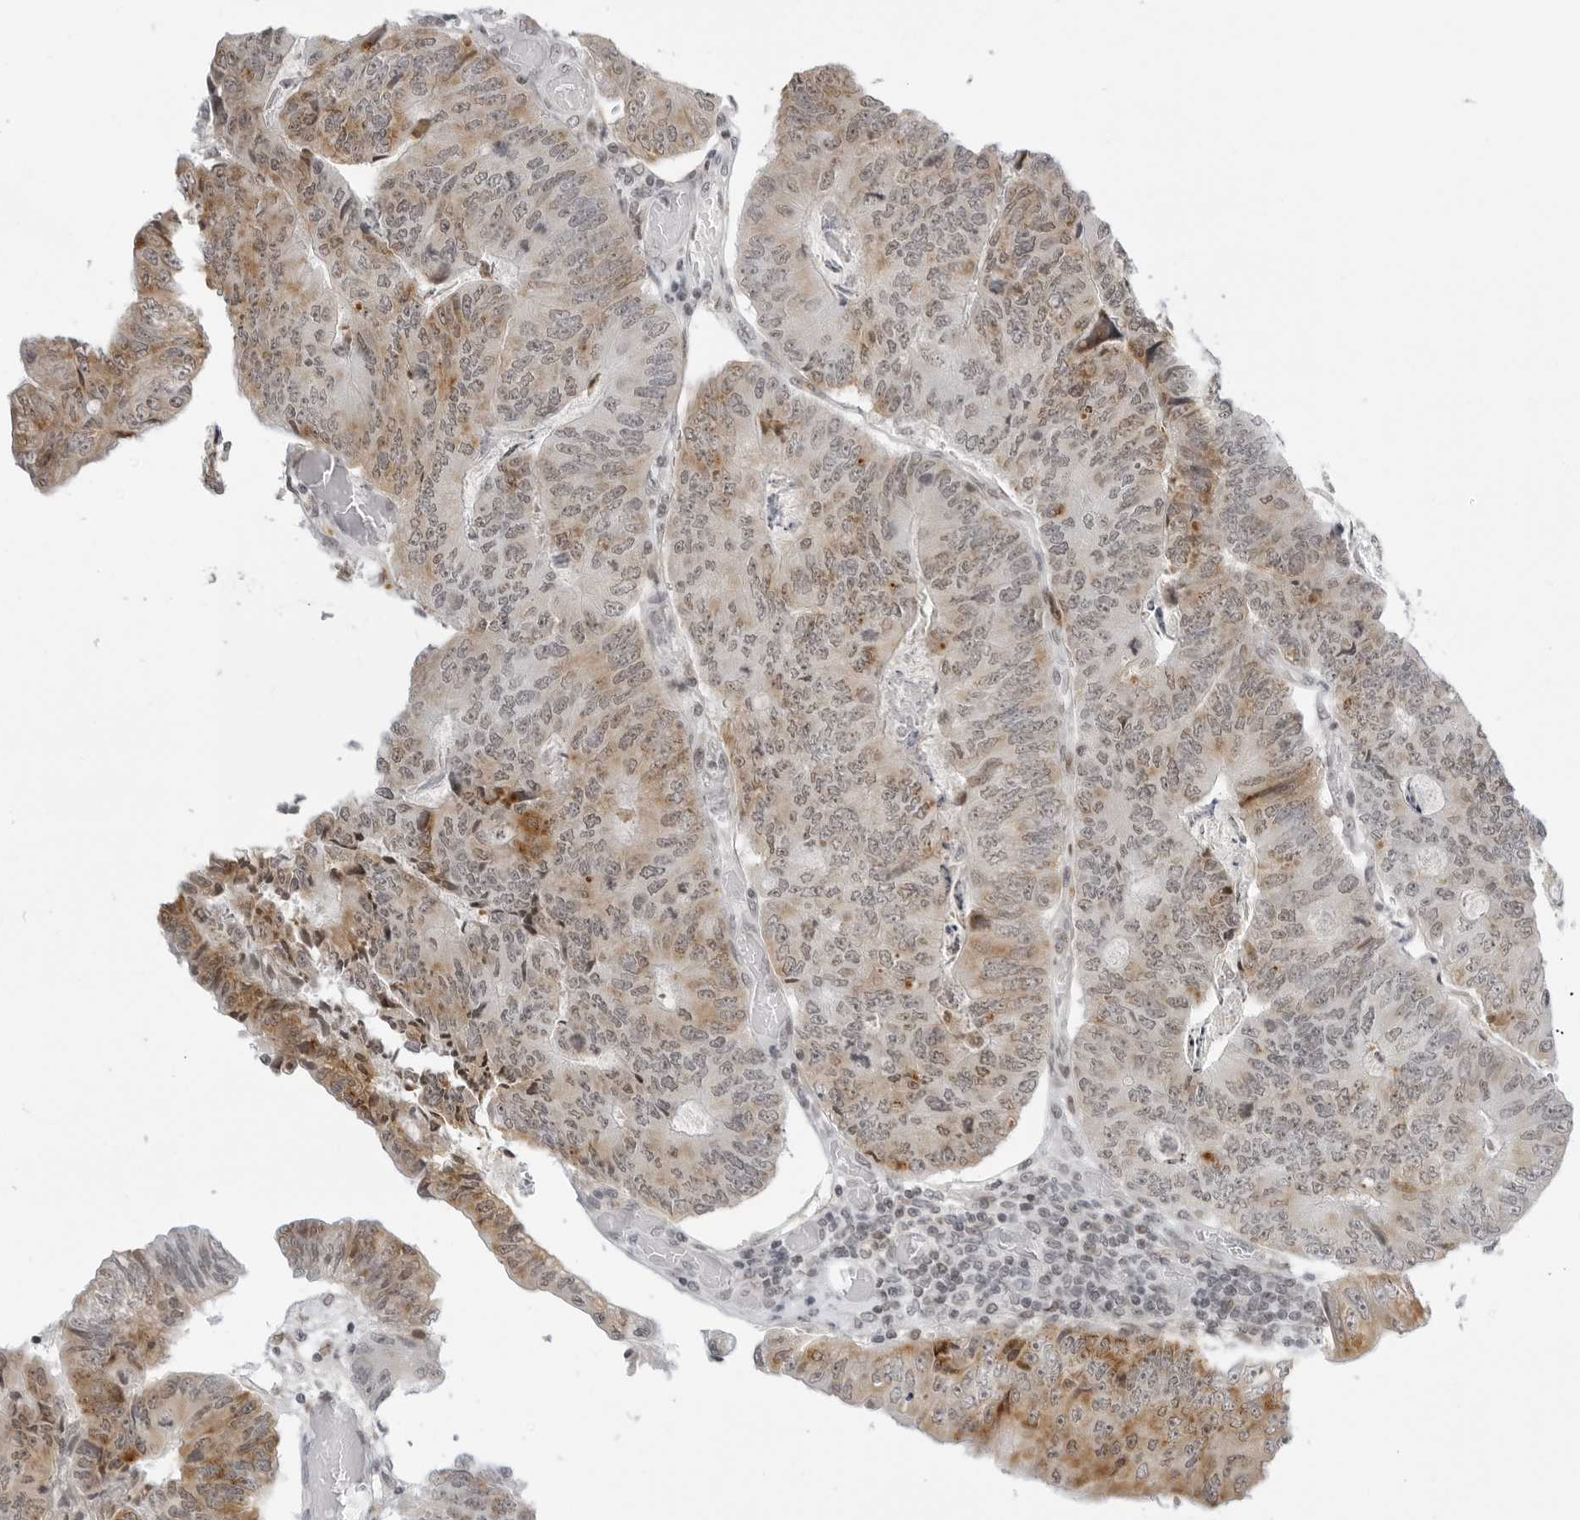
{"staining": {"intensity": "moderate", "quantity": "<25%", "location": "cytoplasmic/membranous,nuclear"}, "tissue": "colorectal cancer", "cell_type": "Tumor cells", "image_type": "cancer", "snomed": [{"axis": "morphology", "description": "Adenocarcinoma, NOS"}, {"axis": "topography", "description": "Colon"}], "caption": "A high-resolution photomicrograph shows IHC staining of adenocarcinoma (colorectal), which demonstrates moderate cytoplasmic/membranous and nuclear staining in about <25% of tumor cells. The protein is shown in brown color, while the nuclei are stained blue.", "gene": "MSH6", "patient": {"sex": "female", "age": 67}}